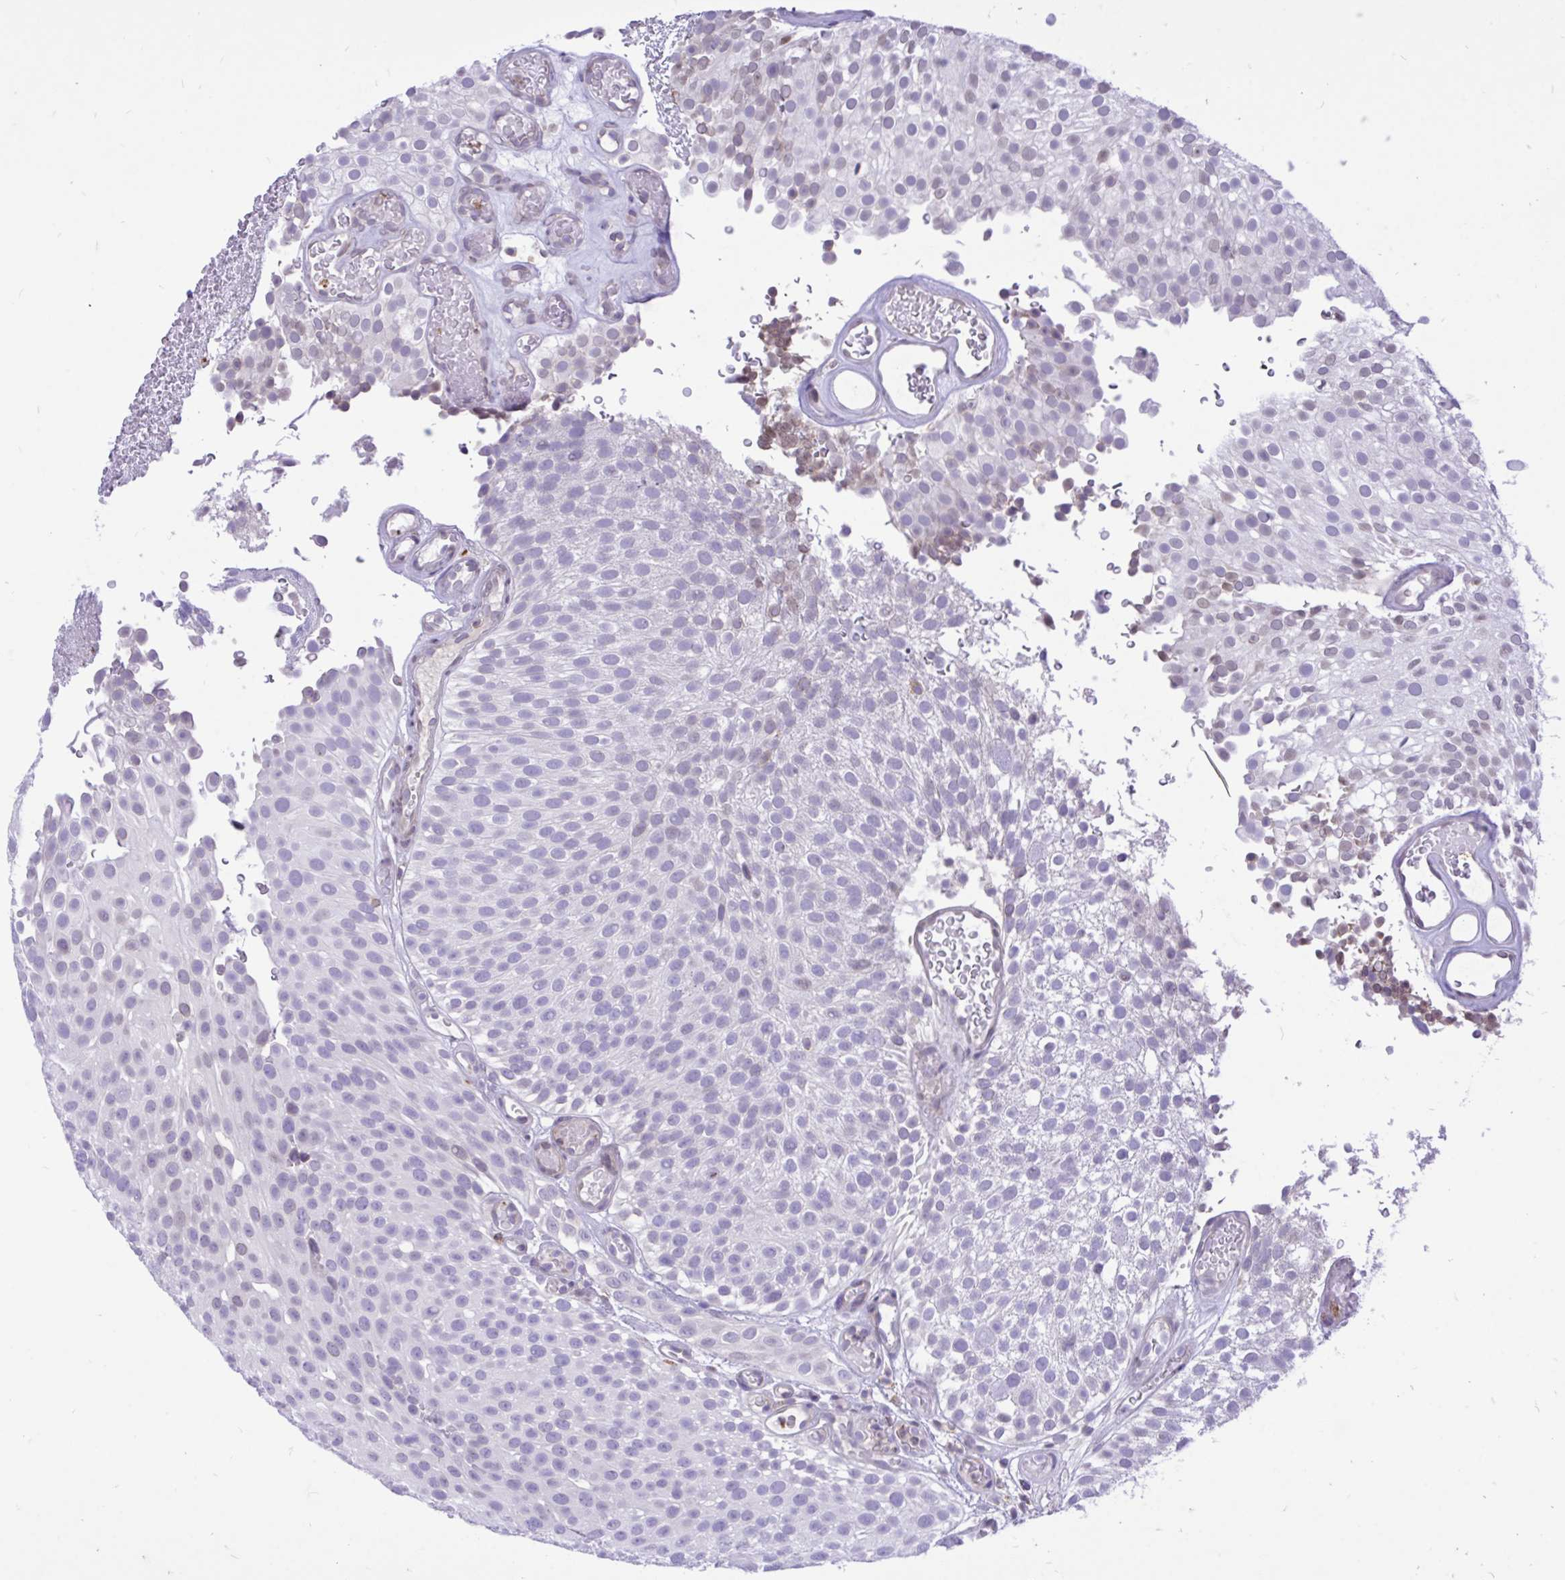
{"staining": {"intensity": "negative", "quantity": "none", "location": "none"}, "tissue": "urothelial cancer", "cell_type": "Tumor cells", "image_type": "cancer", "snomed": [{"axis": "morphology", "description": "Urothelial carcinoma, Low grade"}, {"axis": "topography", "description": "Urinary bladder"}], "caption": "Immunohistochemistry (IHC) micrograph of low-grade urothelial carcinoma stained for a protein (brown), which shows no positivity in tumor cells. Nuclei are stained in blue.", "gene": "CXCL8", "patient": {"sex": "male", "age": 78}}